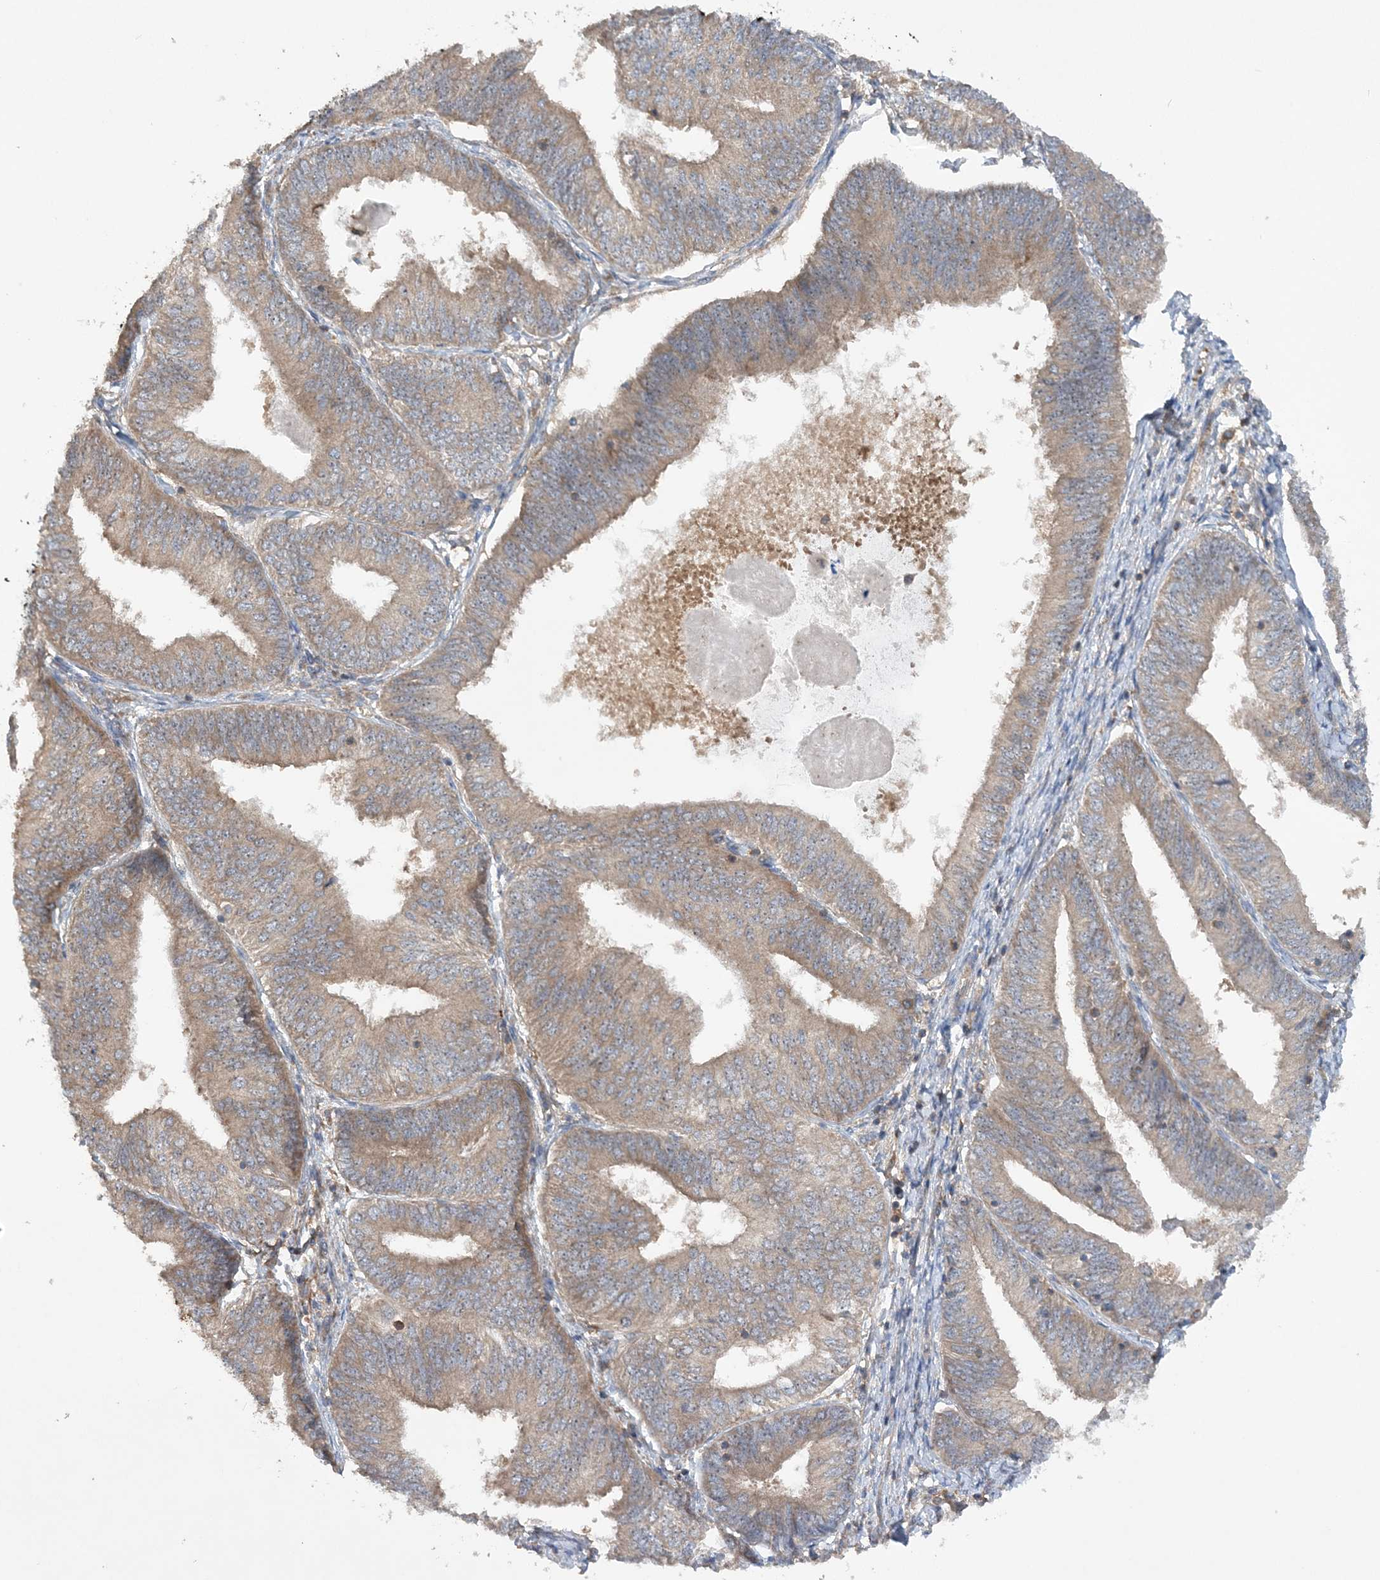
{"staining": {"intensity": "moderate", "quantity": "25%-75%", "location": "cytoplasmic/membranous"}, "tissue": "endometrial cancer", "cell_type": "Tumor cells", "image_type": "cancer", "snomed": [{"axis": "morphology", "description": "Adenocarcinoma, NOS"}, {"axis": "topography", "description": "Endometrium"}], "caption": "DAB immunohistochemical staining of endometrial cancer (adenocarcinoma) displays moderate cytoplasmic/membranous protein positivity in about 25%-75% of tumor cells.", "gene": "ACAP2", "patient": {"sex": "female", "age": 58}}